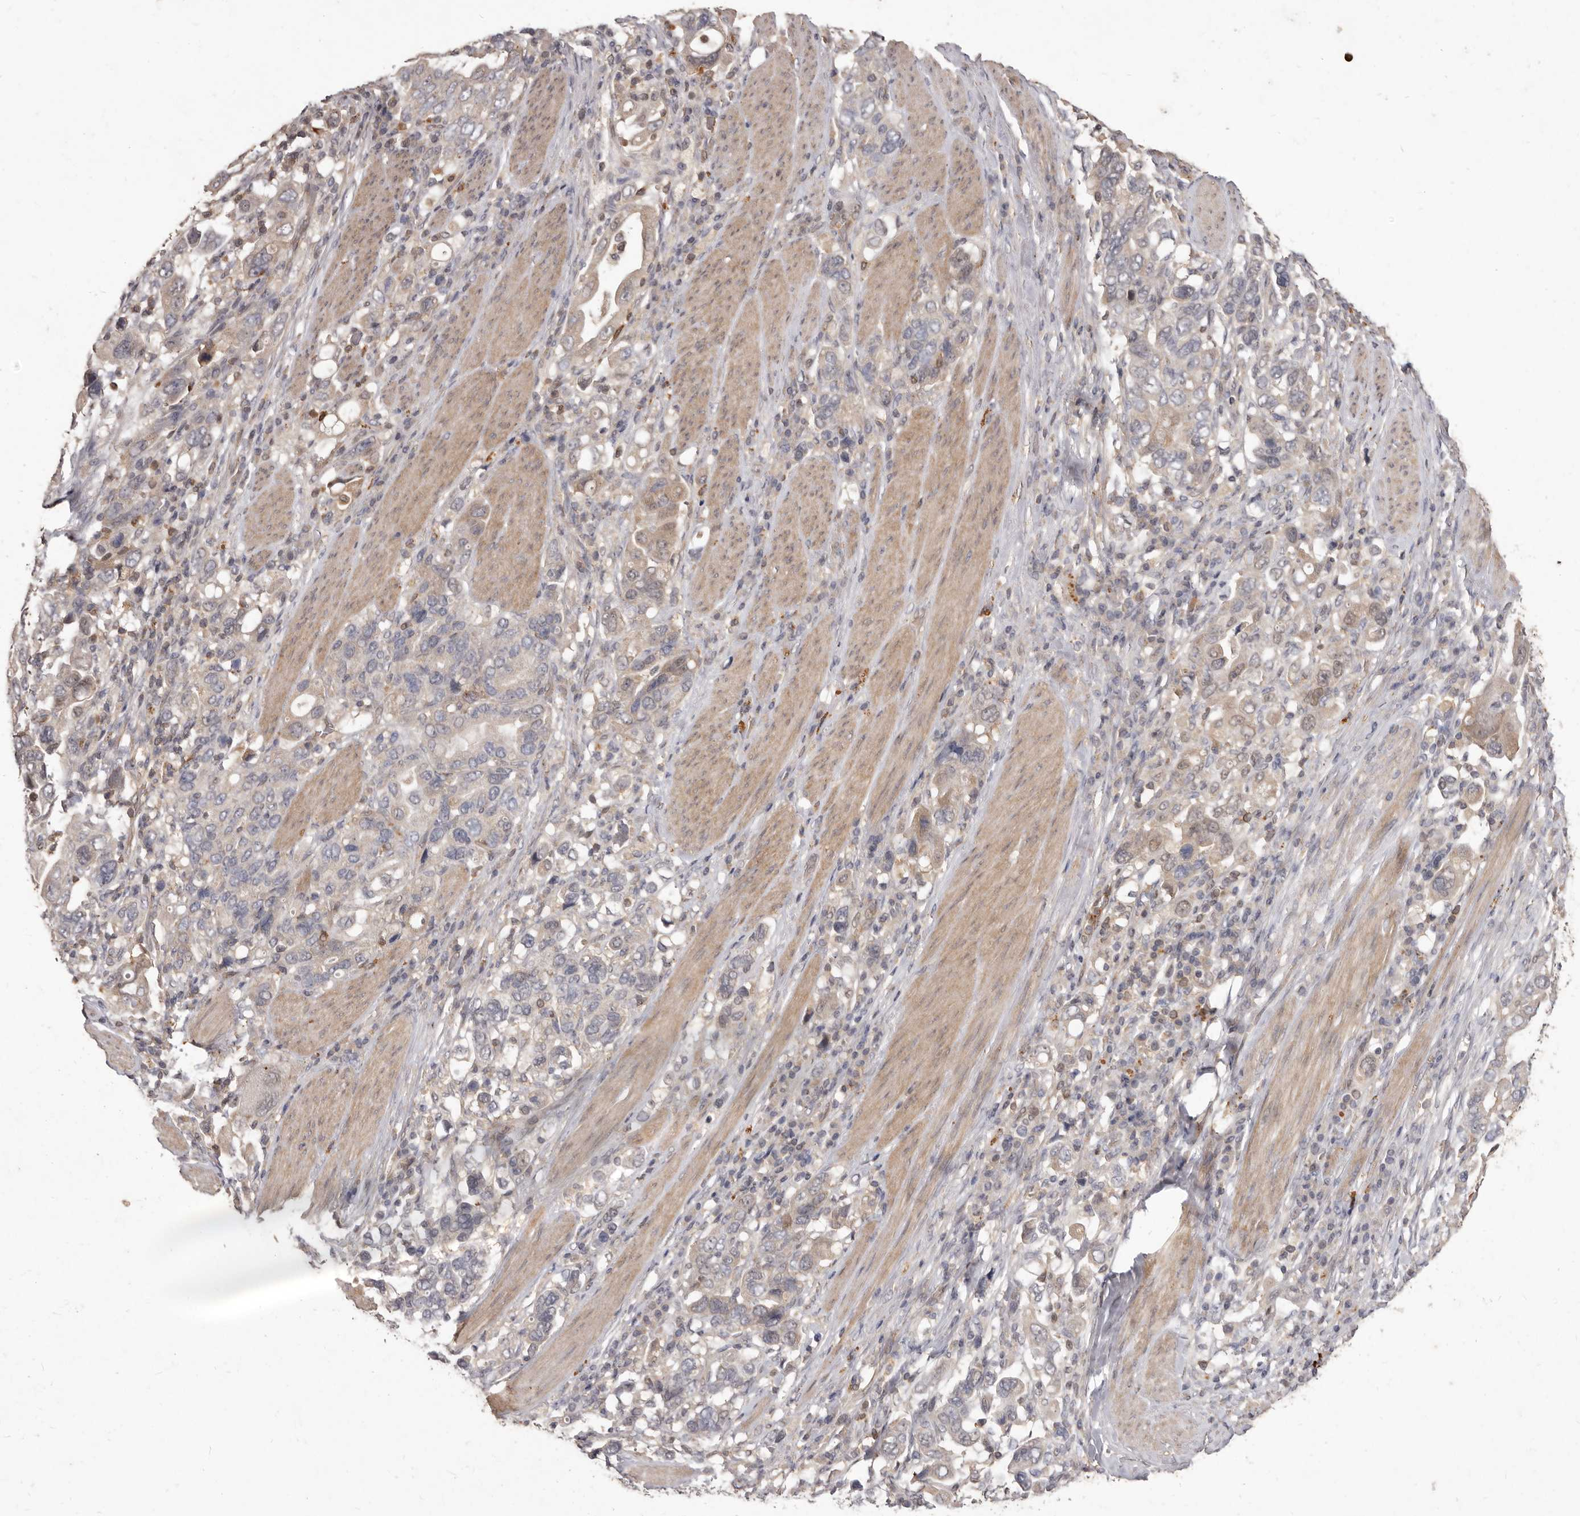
{"staining": {"intensity": "weak", "quantity": "<25%", "location": "nuclear"}, "tissue": "stomach cancer", "cell_type": "Tumor cells", "image_type": "cancer", "snomed": [{"axis": "morphology", "description": "Adenocarcinoma, NOS"}, {"axis": "topography", "description": "Stomach, upper"}], "caption": "Immunohistochemical staining of human adenocarcinoma (stomach) demonstrates no significant positivity in tumor cells.", "gene": "ACLY", "patient": {"sex": "male", "age": 62}}